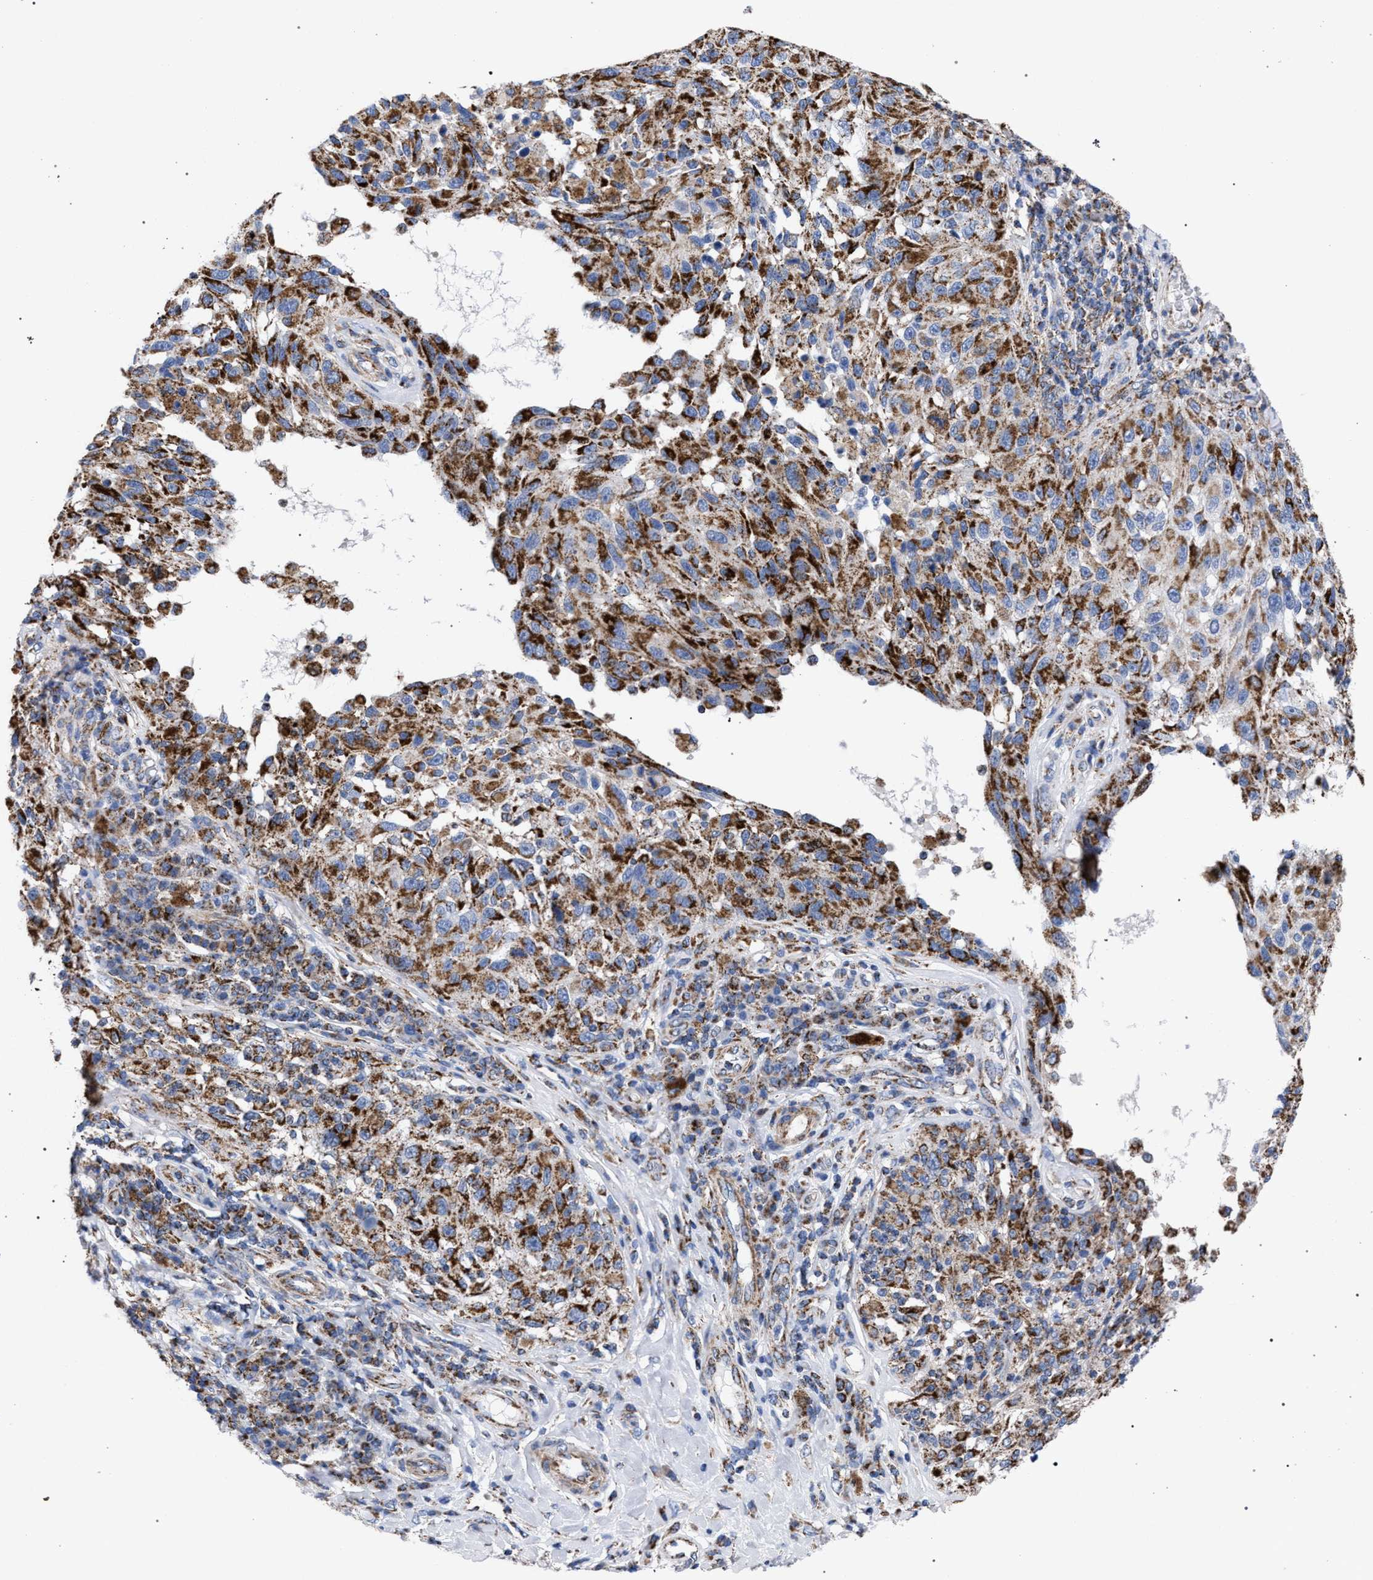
{"staining": {"intensity": "moderate", "quantity": ">75%", "location": "cytoplasmic/membranous"}, "tissue": "melanoma", "cell_type": "Tumor cells", "image_type": "cancer", "snomed": [{"axis": "morphology", "description": "Malignant melanoma, NOS"}, {"axis": "topography", "description": "Skin"}], "caption": "IHC staining of malignant melanoma, which shows medium levels of moderate cytoplasmic/membranous expression in about >75% of tumor cells indicating moderate cytoplasmic/membranous protein positivity. The staining was performed using DAB (3,3'-diaminobenzidine) (brown) for protein detection and nuclei were counterstained in hematoxylin (blue).", "gene": "ACADS", "patient": {"sex": "female", "age": 73}}